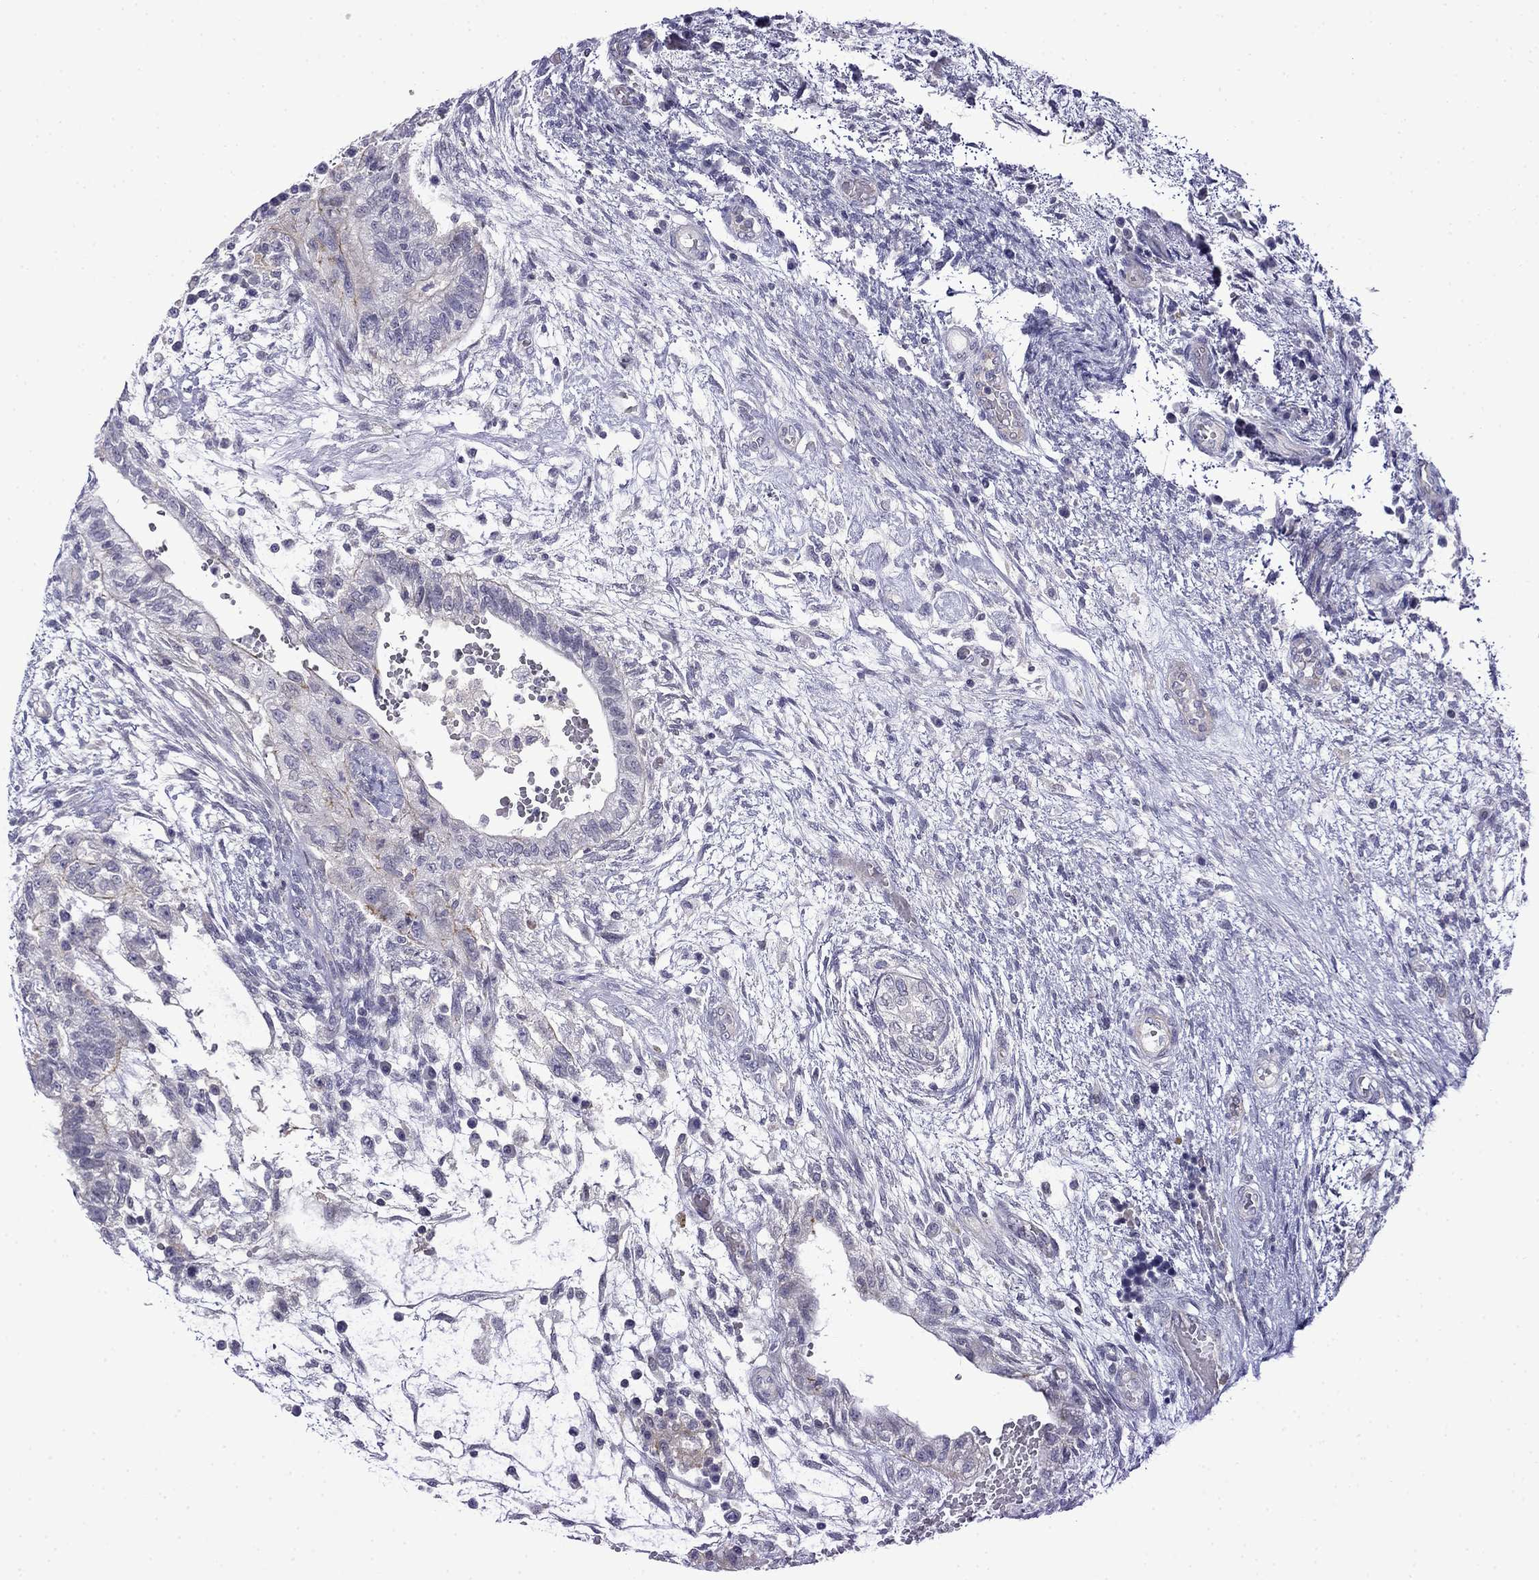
{"staining": {"intensity": "negative", "quantity": "none", "location": "none"}, "tissue": "testis cancer", "cell_type": "Tumor cells", "image_type": "cancer", "snomed": [{"axis": "morphology", "description": "Normal tissue, NOS"}, {"axis": "morphology", "description": "Carcinoma, Embryonal, NOS"}, {"axis": "topography", "description": "Testis"}, {"axis": "topography", "description": "Epididymis"}], "caption": "Immunohistochemistry photomicrograph of neoplastic tissue: testis cancer stained with DAB demonstrates no significant protein staining in tumor cells.", "gene": "PRR18", "patient": {"sex": "male", "age": 32}}